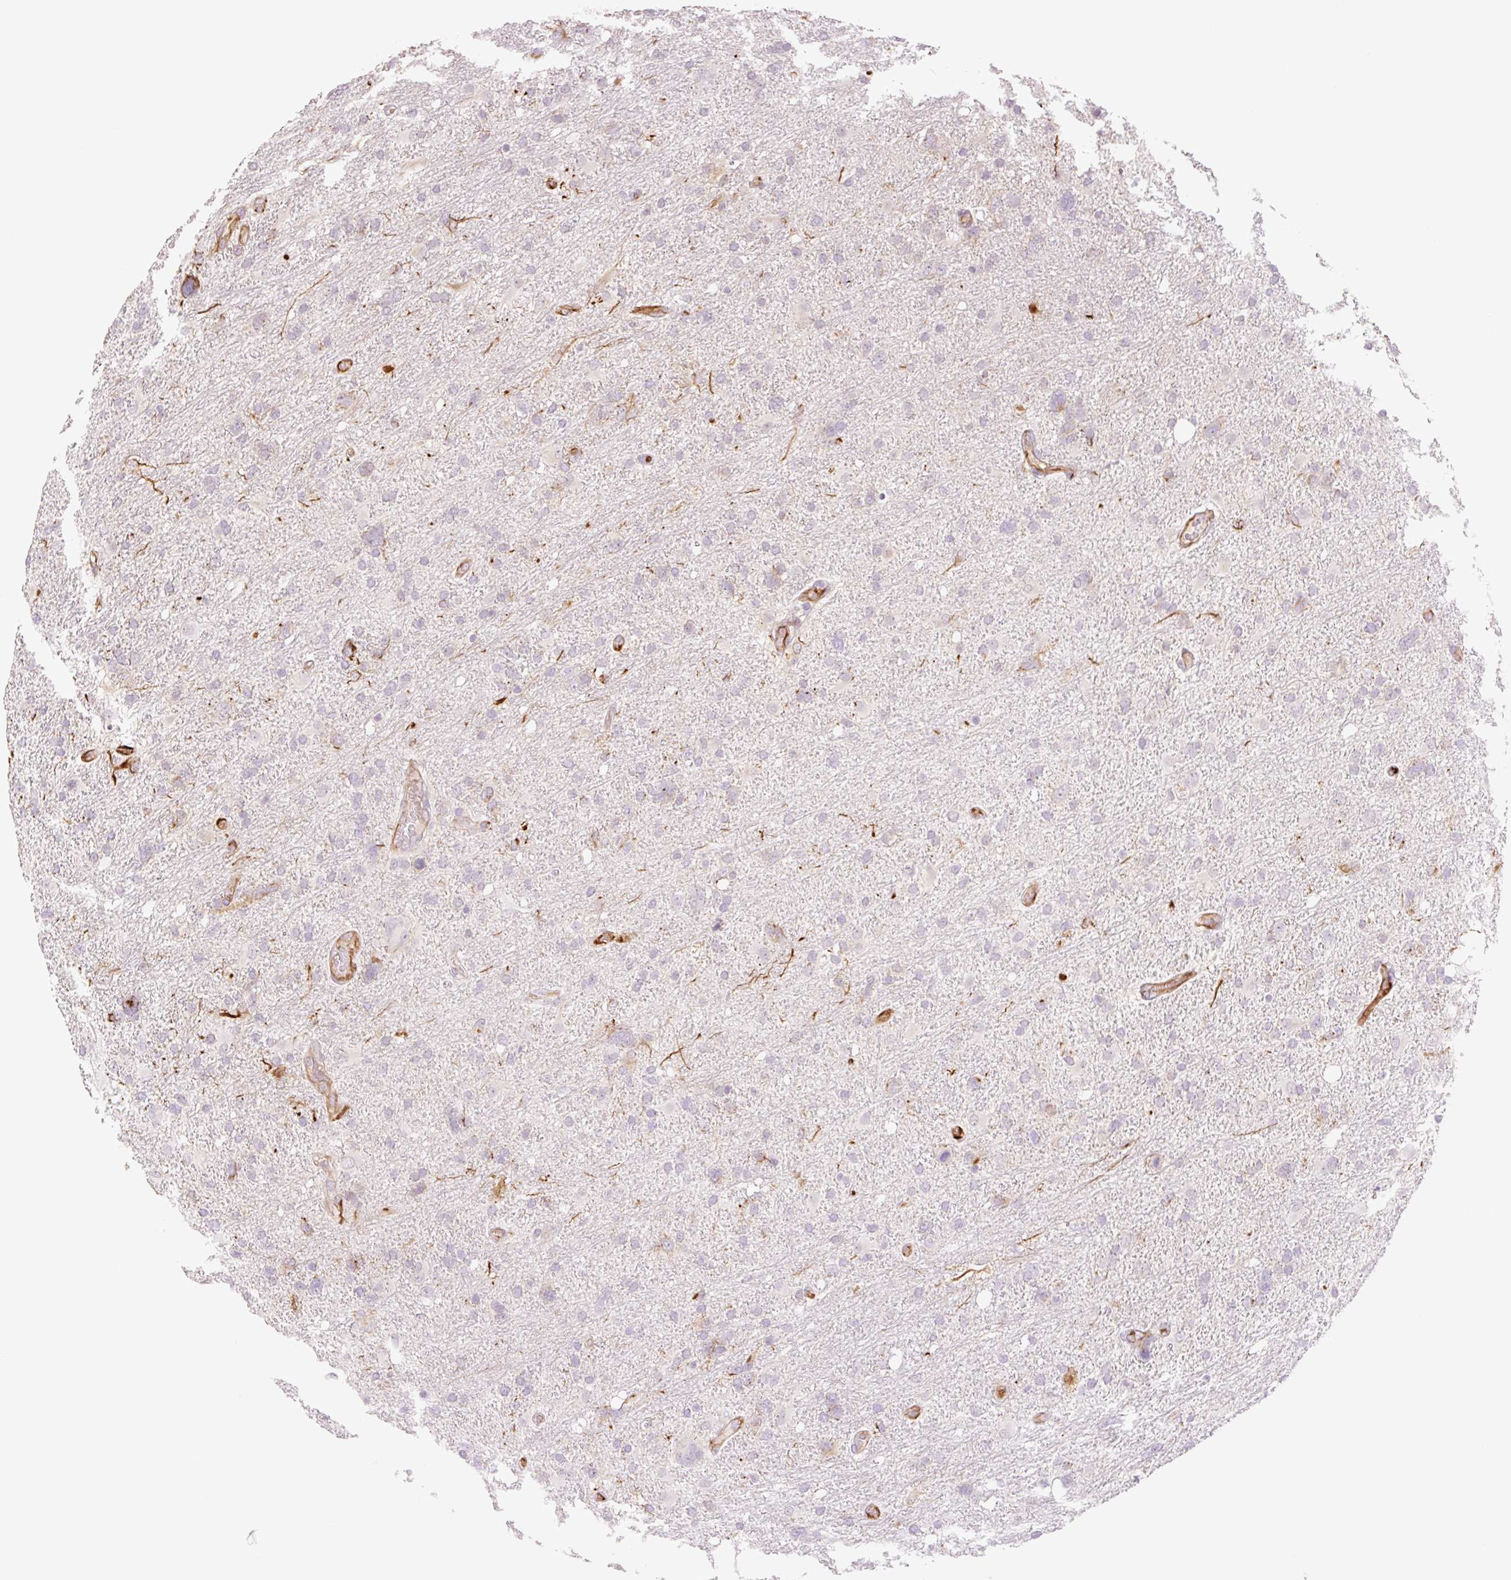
{"staining": {"intensity": "negative", "quantity": "none", "location": "none"}, "tissue": "glioma", "cell_type": "Tumor cells", "image_type": "cancer", "snomed": [{"axis": "morphology", "description": "Glioma, malignant, High grade"}, {"axis": "topography", "description": "Brain"}], "caption": "High power microscopy photomicrograph of an IHC histopathology image of malignant high-grade glioma, revealing no significant expression in tumor cells.", "gene": "ZFYVE21", "patient": {"sex": "male", "age": 61}}